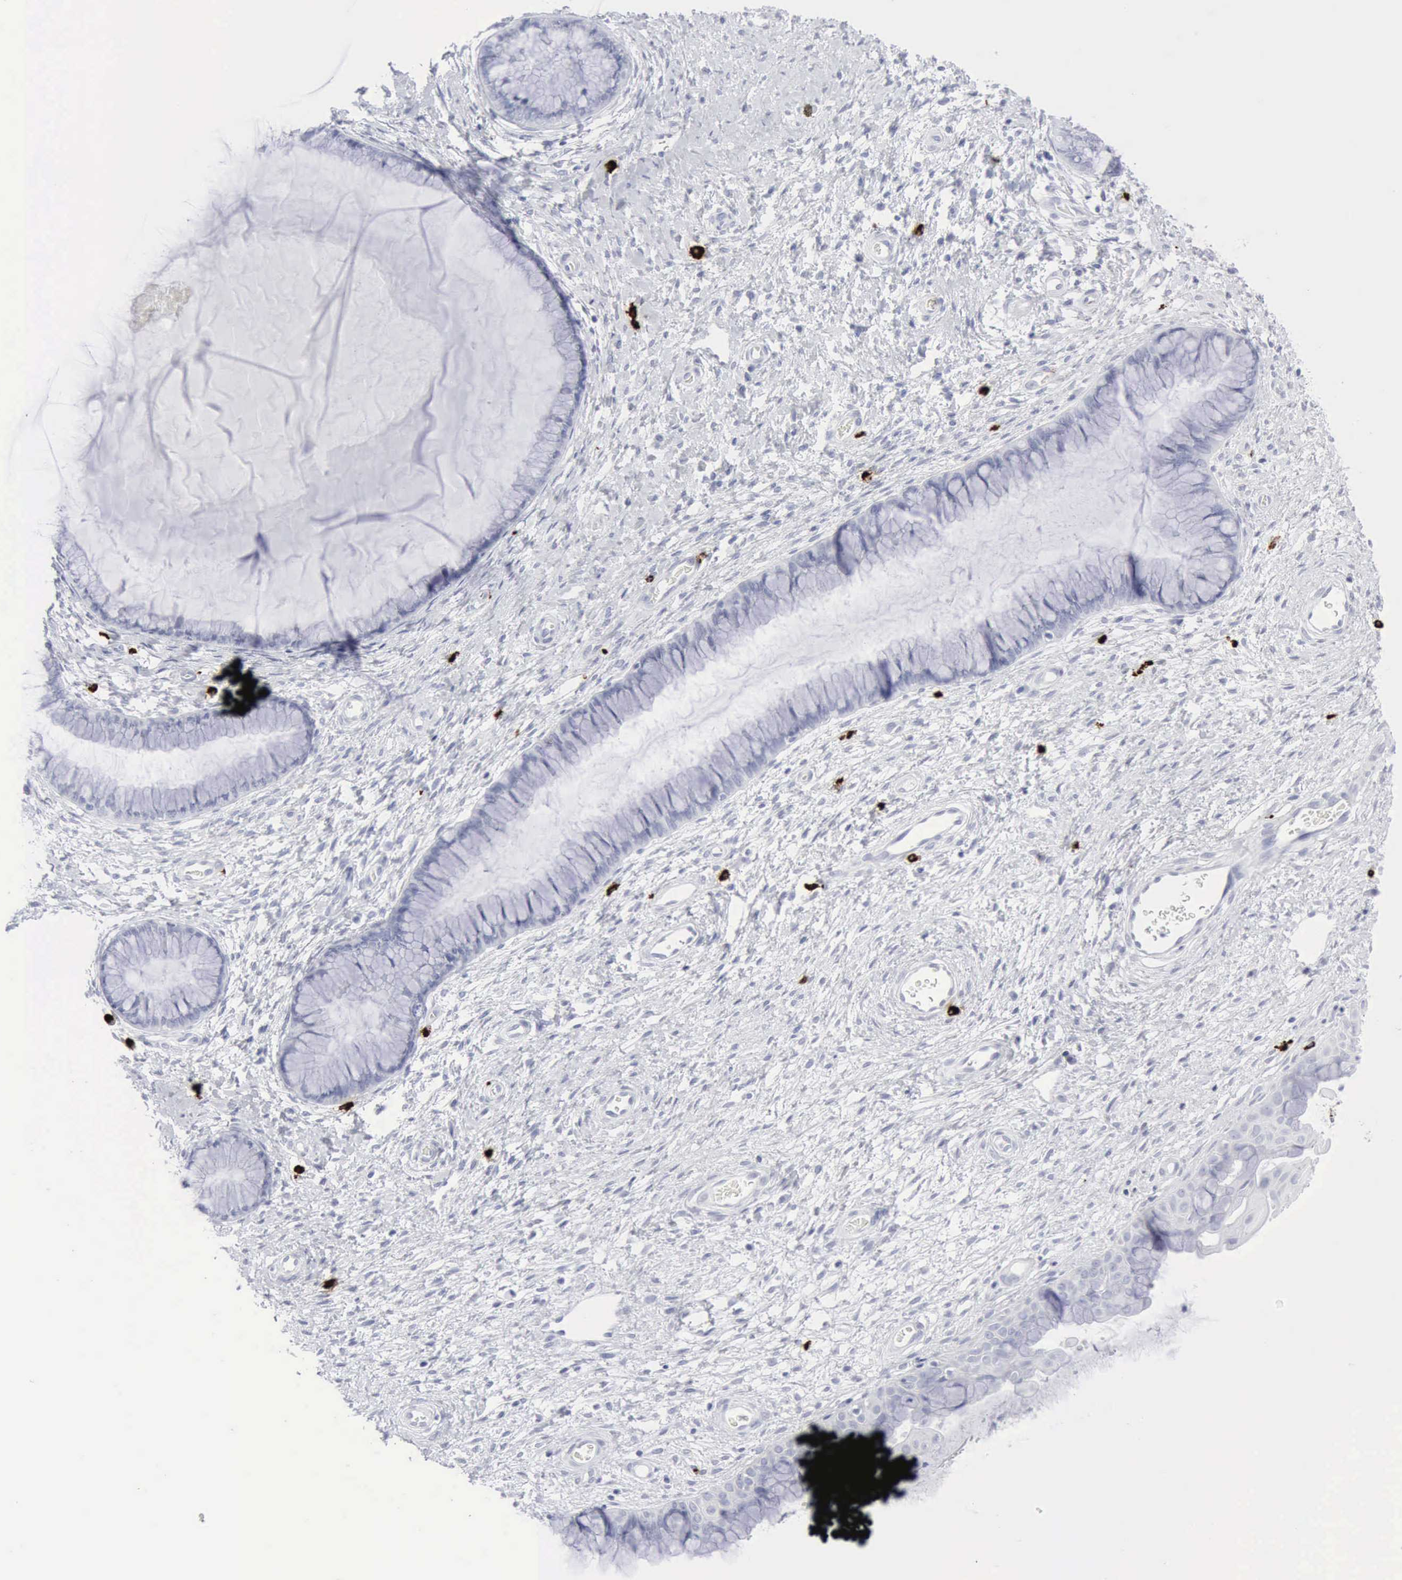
{"staining": {"intensity": "negative", "quantity": "none", "location": "none"}, "tissue": "cervix", "cell_type": "Glandular cells", "image_type": "normal", "snomed": [{"axis": "morphology", "description": "Normal tissue, NOS"}, {"axis": "topography", "description": "Cervix"}], "caption": "Protein analysis of normal cervix displays no significant positivity in glandular cells.", "gene": "CMA1", "patient": {"sex": "female", "age": 27}}